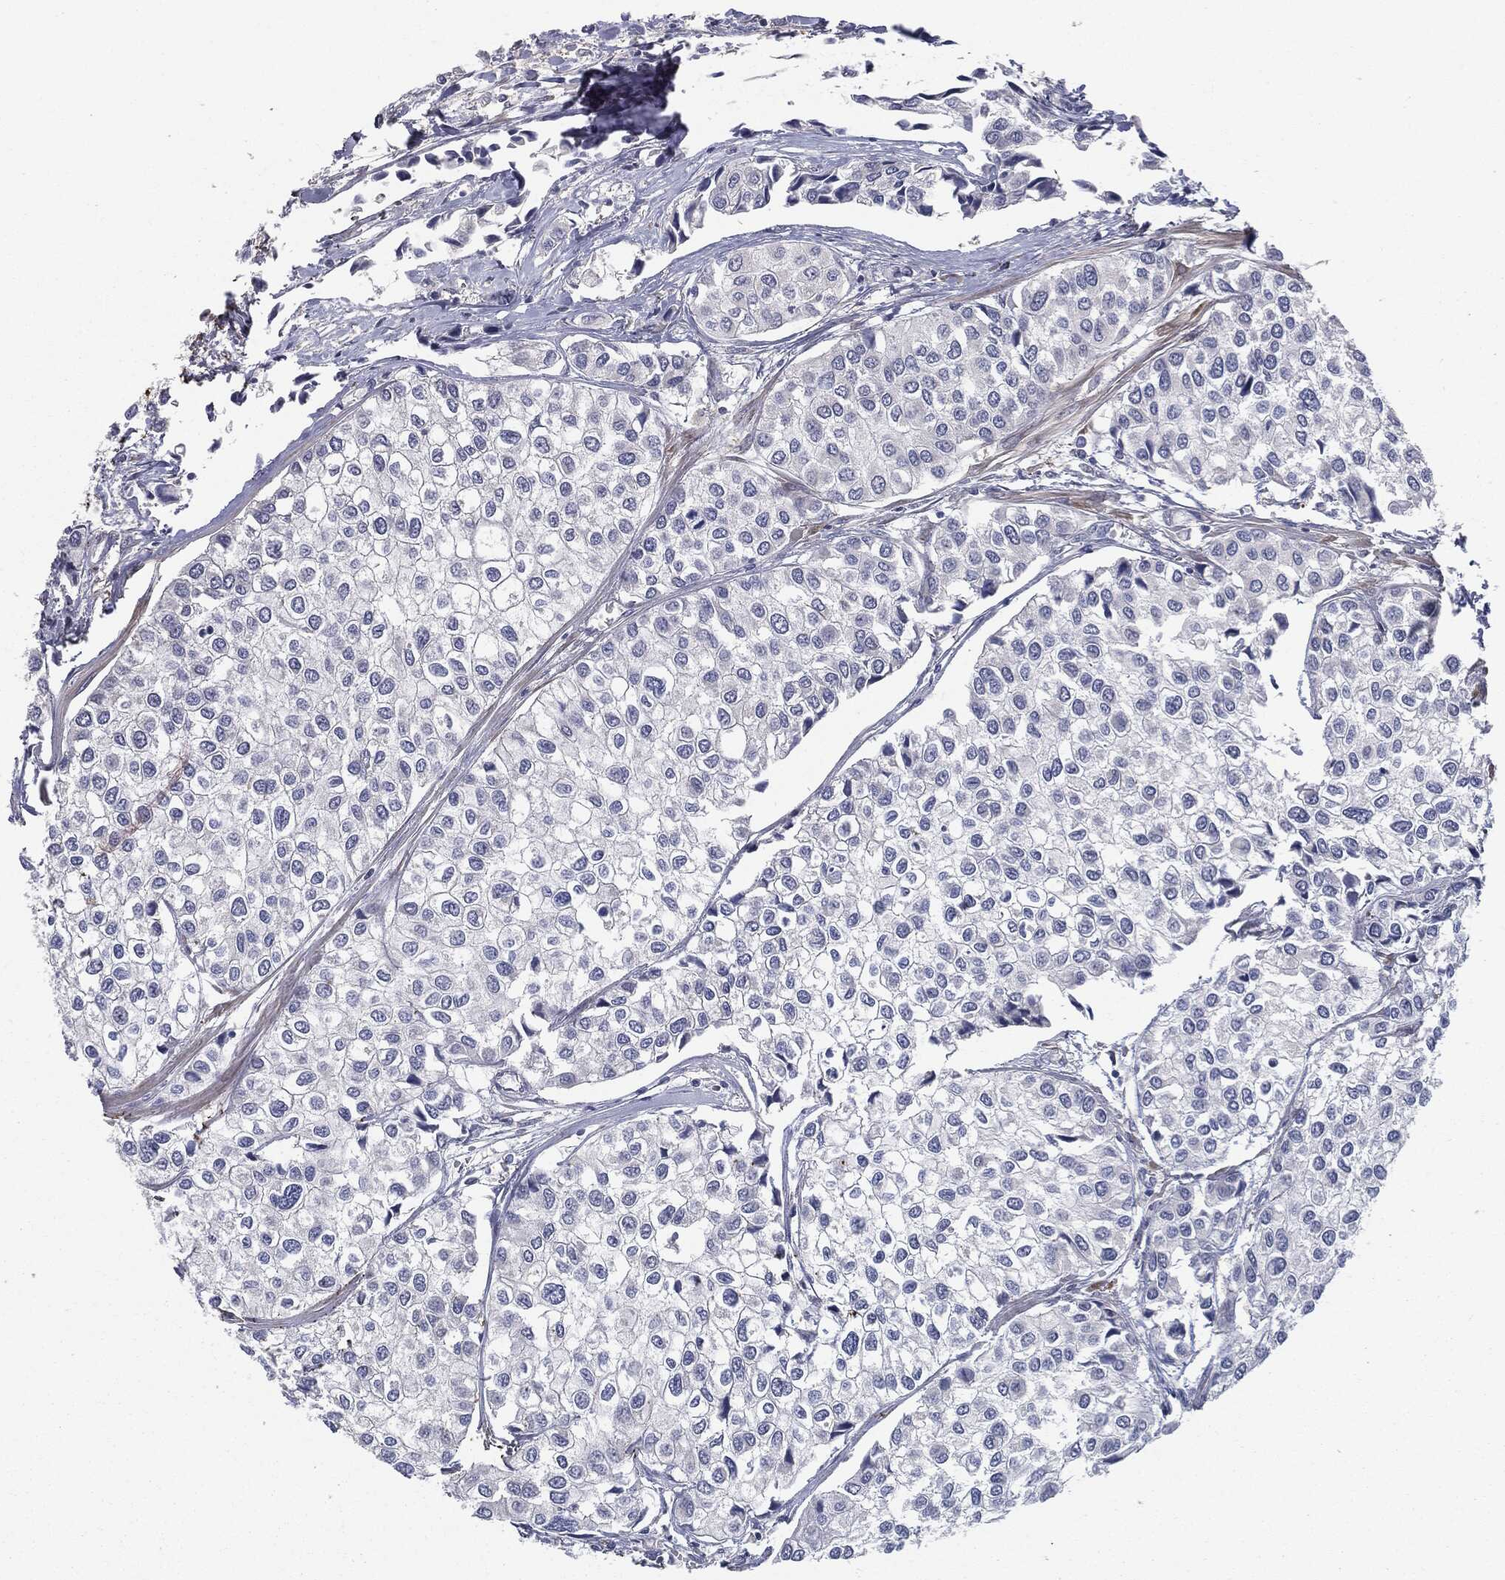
{"staining": {"intensity": "negative", "quantity": "none", "location": "none"}, "tissue": "urothelial cancer", "cell_type": "Tumor cells", "image_type": "cancer", "snomed": [{"axis": "morphology", "description": "Urothelial carcinoma, High grade"}, {"axis": "topography", "description": "Urinary bladder"}], "caption": "There is no significant expression in tumor cells of urothelial cancer.", "gene": "KRT5", "patient": {"sex": "male", "age": 73}}